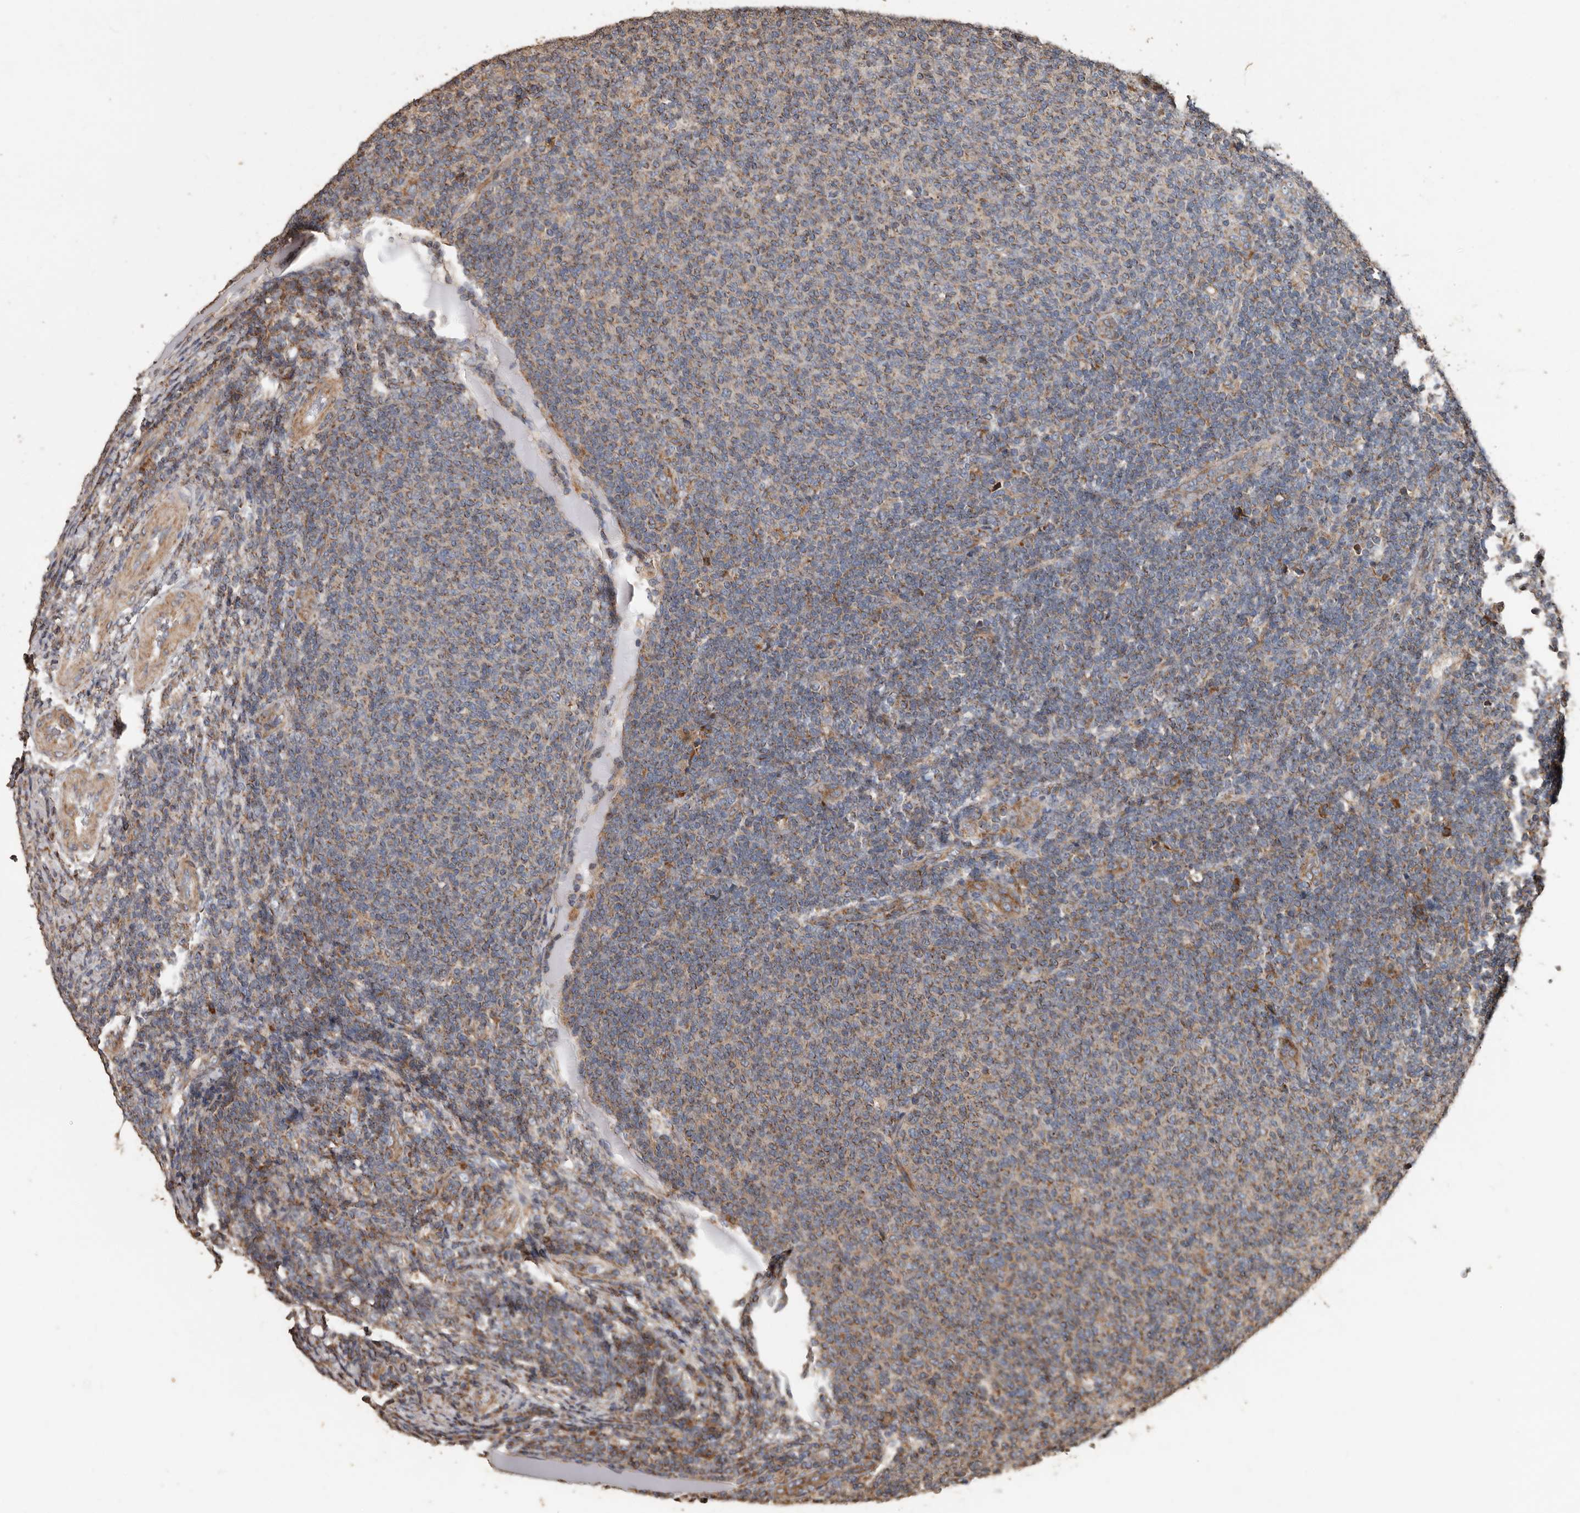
{"staining": {"intensity": "weak", "quantity": "25%-75%", "location": "cytoplasmic/membranous"}, "tissue": "lymphoma", "cell_type": "Tumor cells", "image_type": "cancer", "snomed": [{"axis": "morphology", "description": "Malignant lymphoma, non-Hodgkin's type, Low grade"}, {"axis": "topography", "description": "Lymph node"}], "caption": "This photomicrograph reveals immunohistochemistry staining of low-grade malignant lymphoma, non-Hodgkin's type, with low weak cytoplasmic/membranous staining in approximately 25%-75% of tumor cells.", "gene": "OSGIN2", "patient": {"sex": "male", "age": 66}}